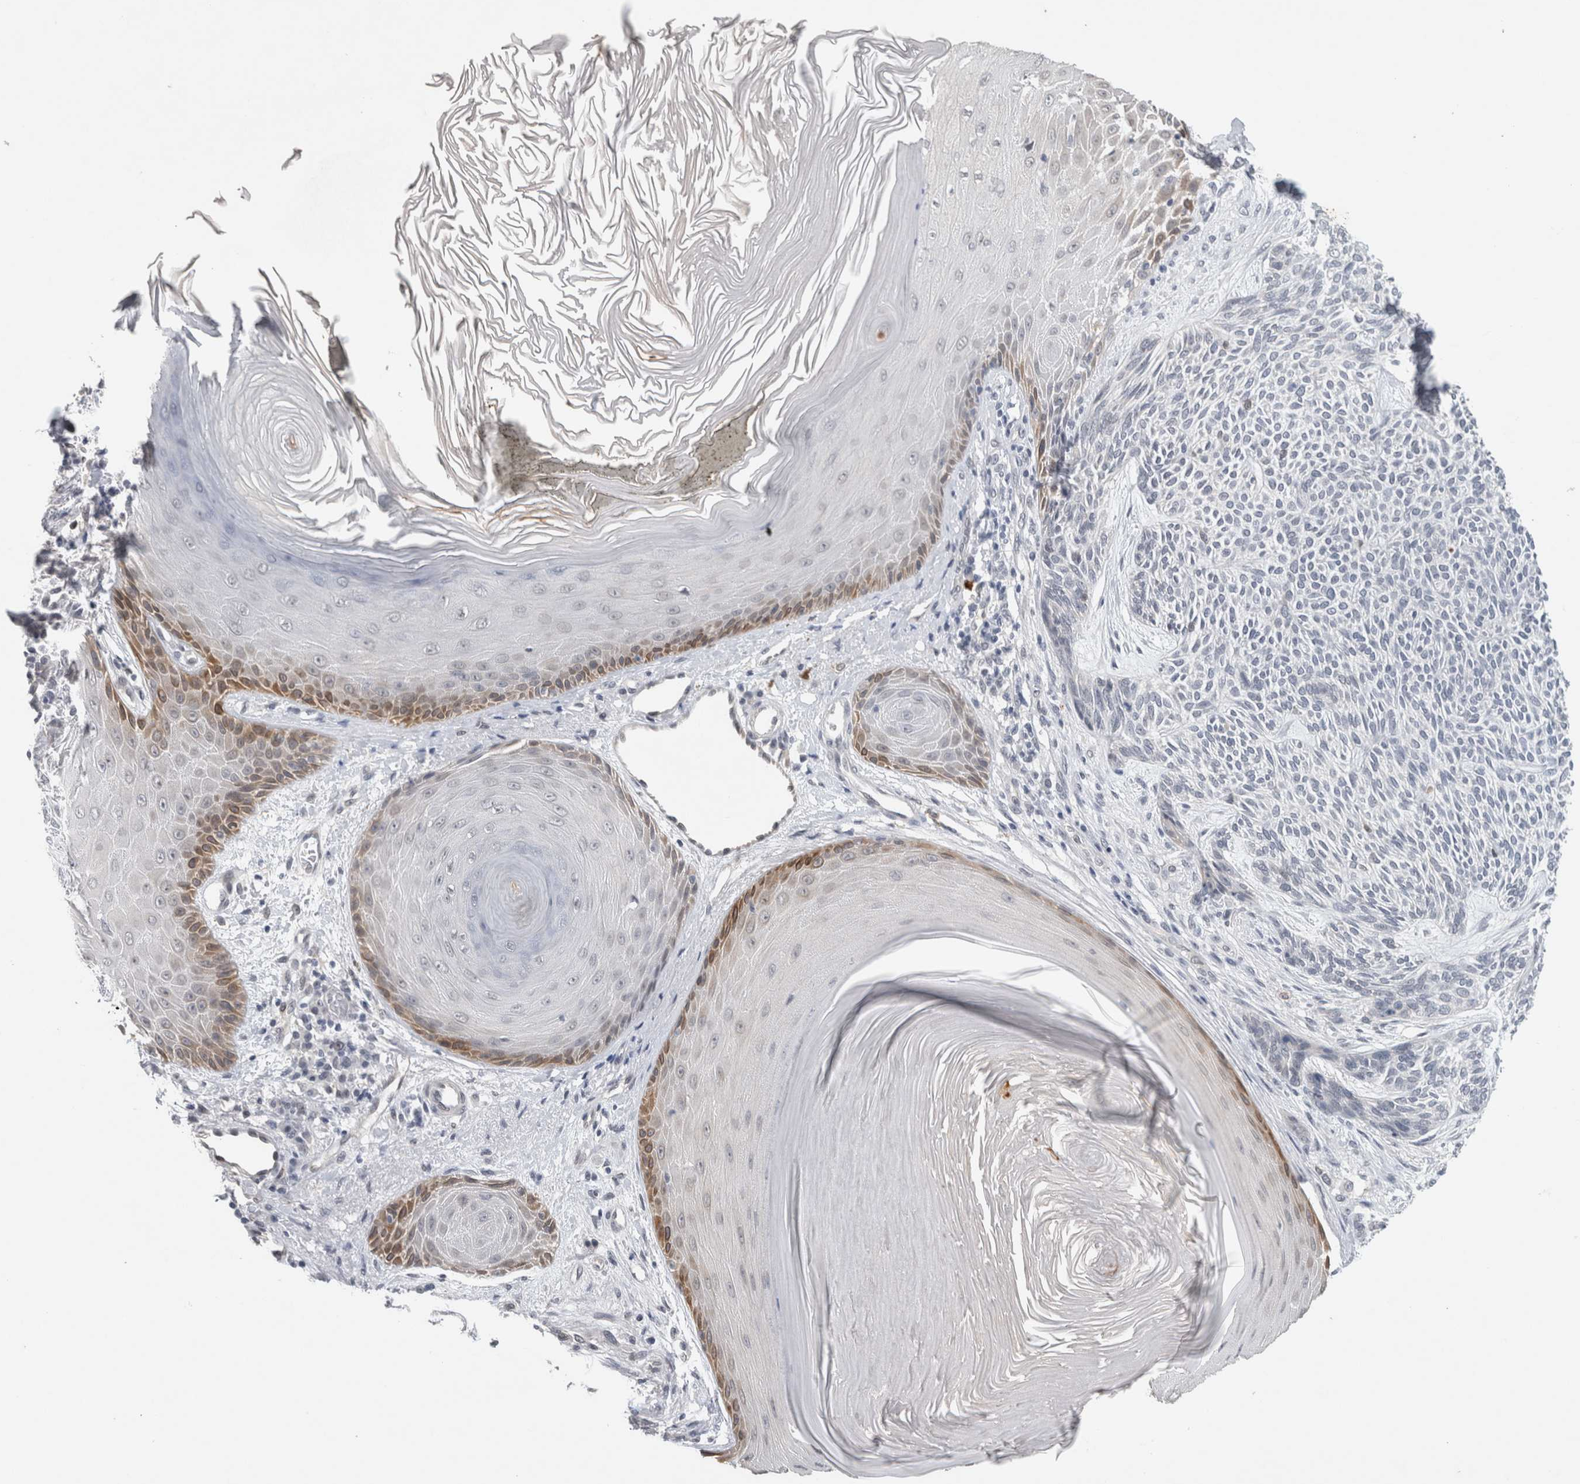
{"staining": {"intensity": "negative", "quantity": "none", "location": "none"}, "tissue": "skin cancer", "cell_type": "Tumor cells", "image_type": "cancer", "snomed": [{"axis": "morphology", "description": "Basal cell carcinoma"}, {"axis": "topography", "description": "Skin"}], "caption": "IHC image of neoplastic tissue: human basal cell carcinoma (skin) stained with DAB demonstrates no significant protein positivity in tumor cells. (DAB (3,3'-diaminobenzidine) IHC visualized using brightfield microscopy, high magnification).", "gene": "PRXL2A", "patient": {"sex": "male", "age": 55}}